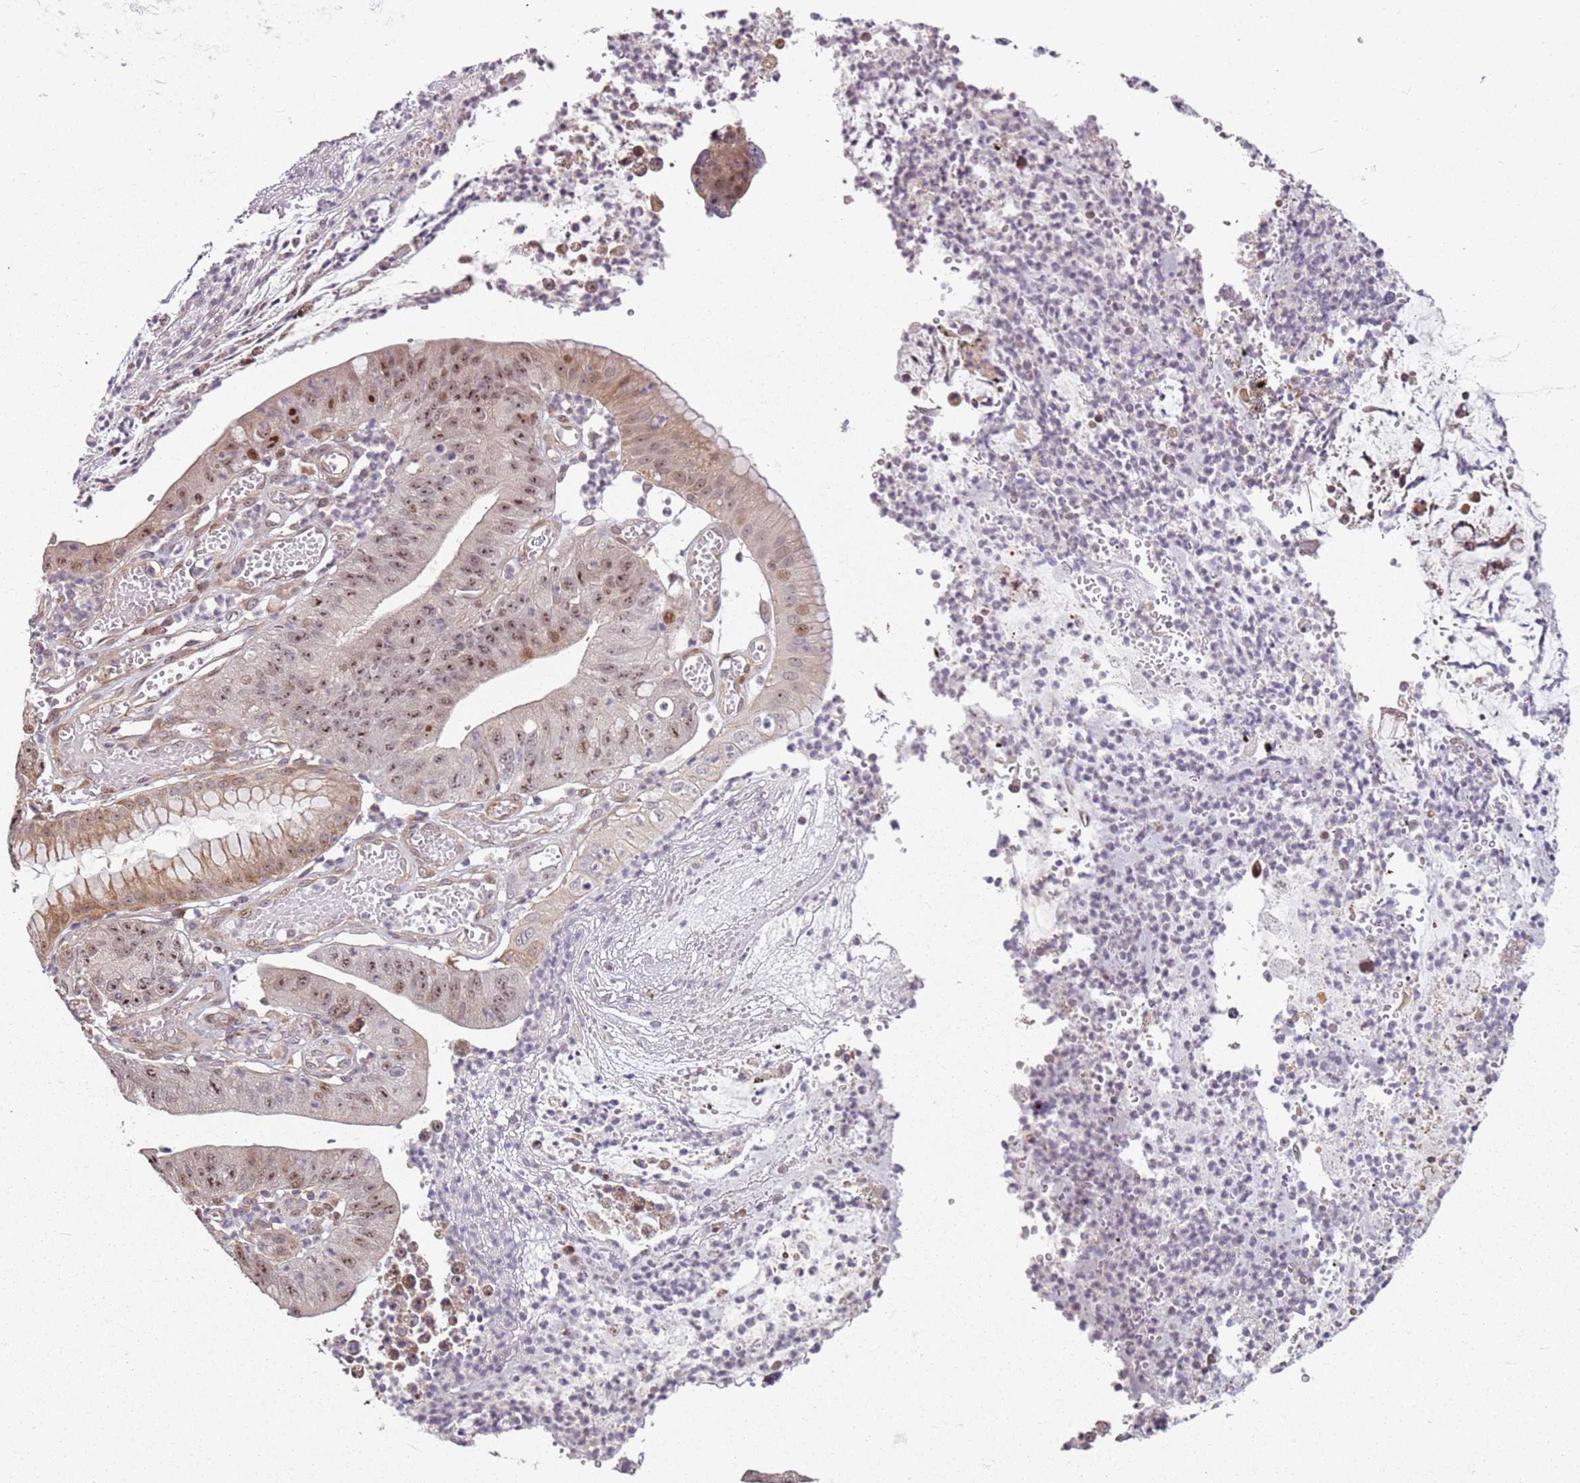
{"staining": {"intensity": "moderate", "quantity": "25%-75%", "location": "nuclear"}, "tissue": "stomach cancer", "cell_type": "Tumor cells", "image_type": "cancer", "snomed": [{"axis": "morphology", "description": "Adenocarcinoma, NOS"}, {"axis": "topography", "description": "Stomach"}], "caption": "A medium amount of moderate nuclear expression is appreciated in approximately 25%-75% of tumor cells in stomach adenocarcinoma tissue.", "gene": "CHURC1", "patient": {"sex": "male", "age": 59}}